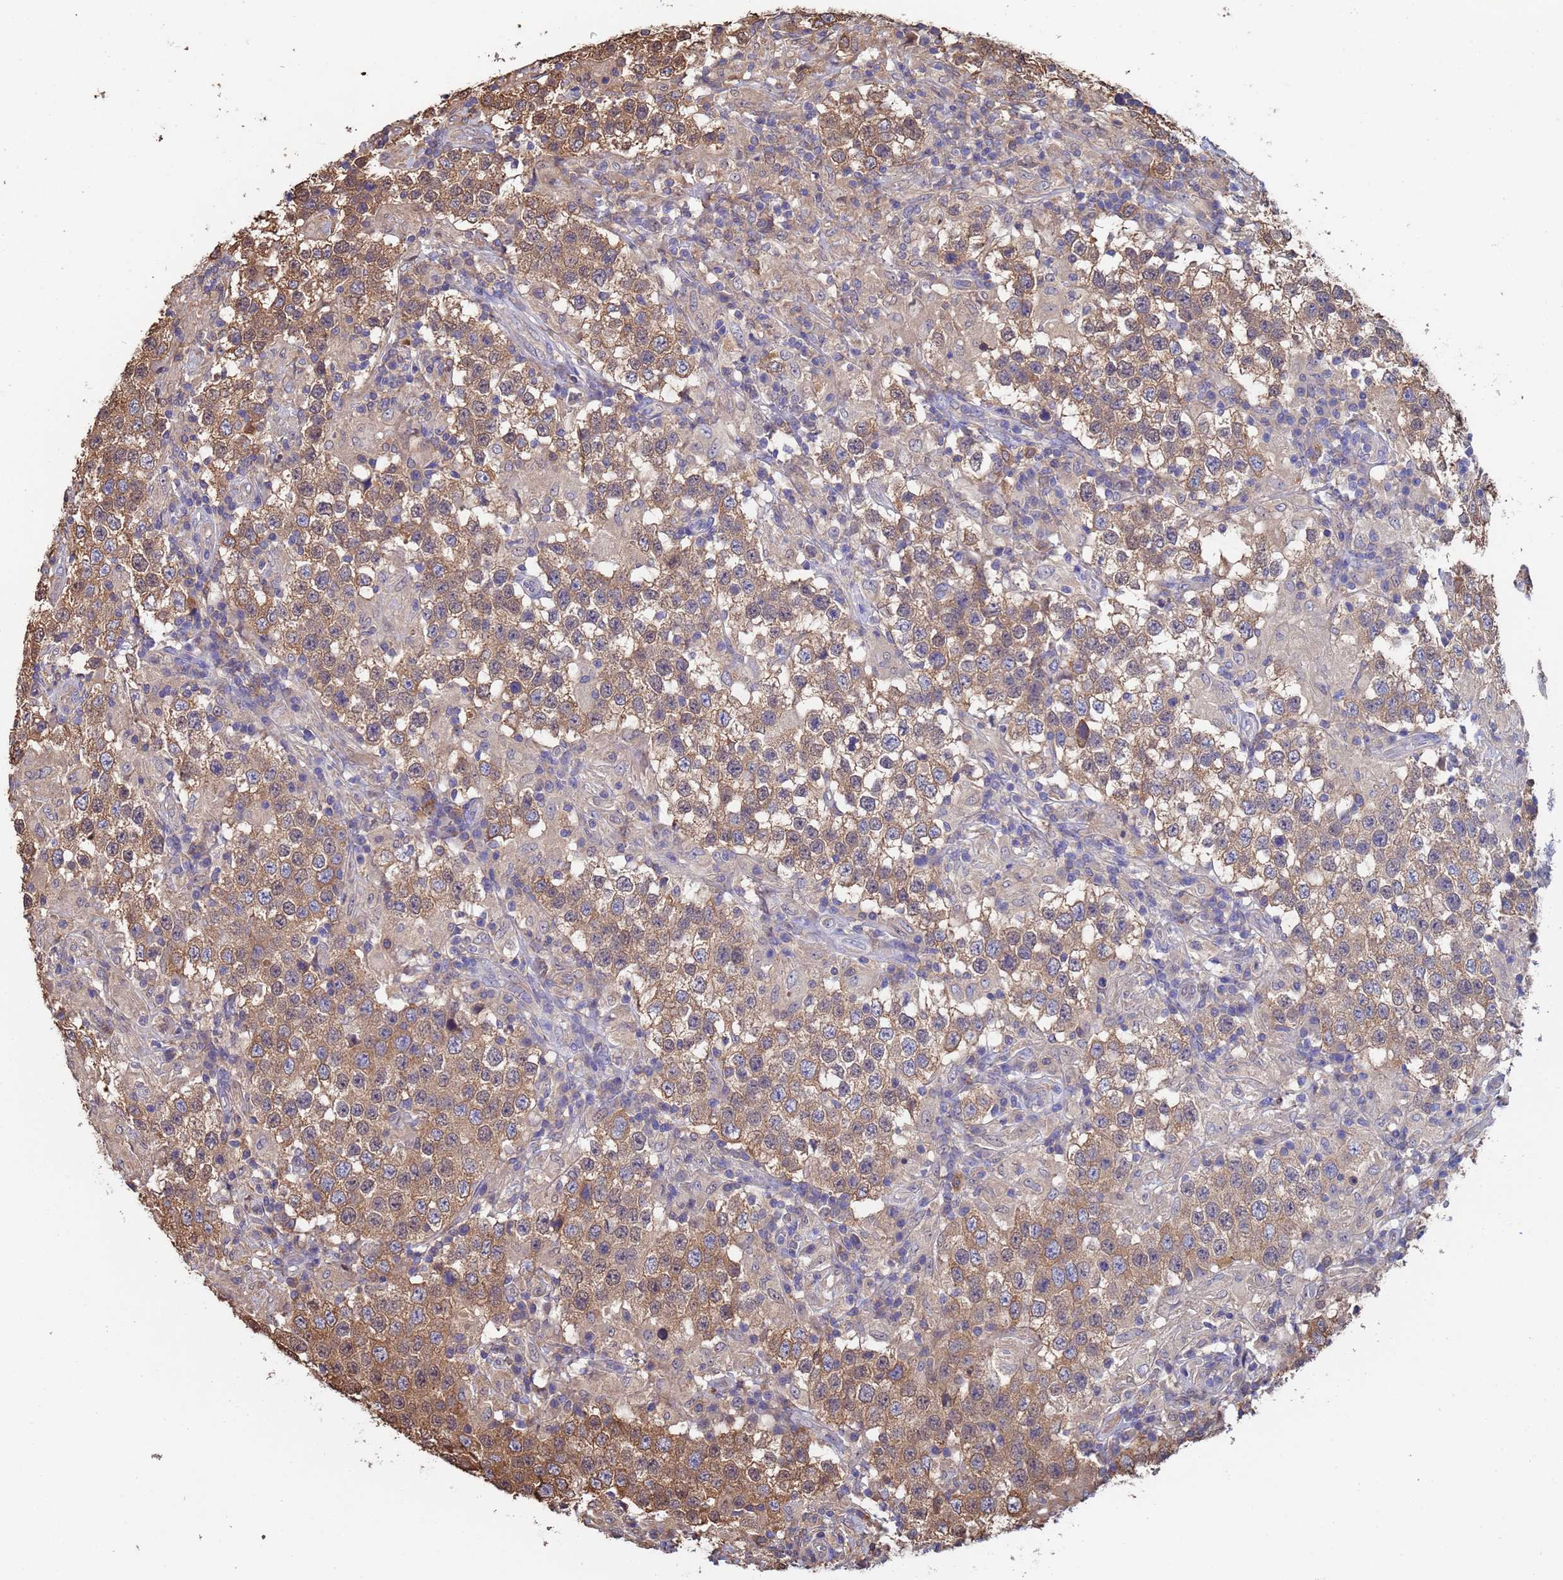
{"staining": {"intensity": "moderate", "quantity": ">75%", "location": "cytoplasmic/membranous"}, "tissue": "testis cancer", "cell_type": "Tumor cells", "image_type": "cancer", "snomed": [{"axis": "morphology", "description": "Seminoma, NOS"}, {"axis": "morphology", "description": "Carcinoma, Embryonal, NOS"}, {"axis": "topography", "description": "Testis"}], "caption": "Brown immunohistochemical staining in human embryonal carcinoma (testis) reveals moderate cytoplasmic/membranous expression in approximately >75% of tumor cells. (IHC, brightfield microscopy, high magnification).", "gene": "FAM25A", "patient": {"sex": "male", "age": 41}}